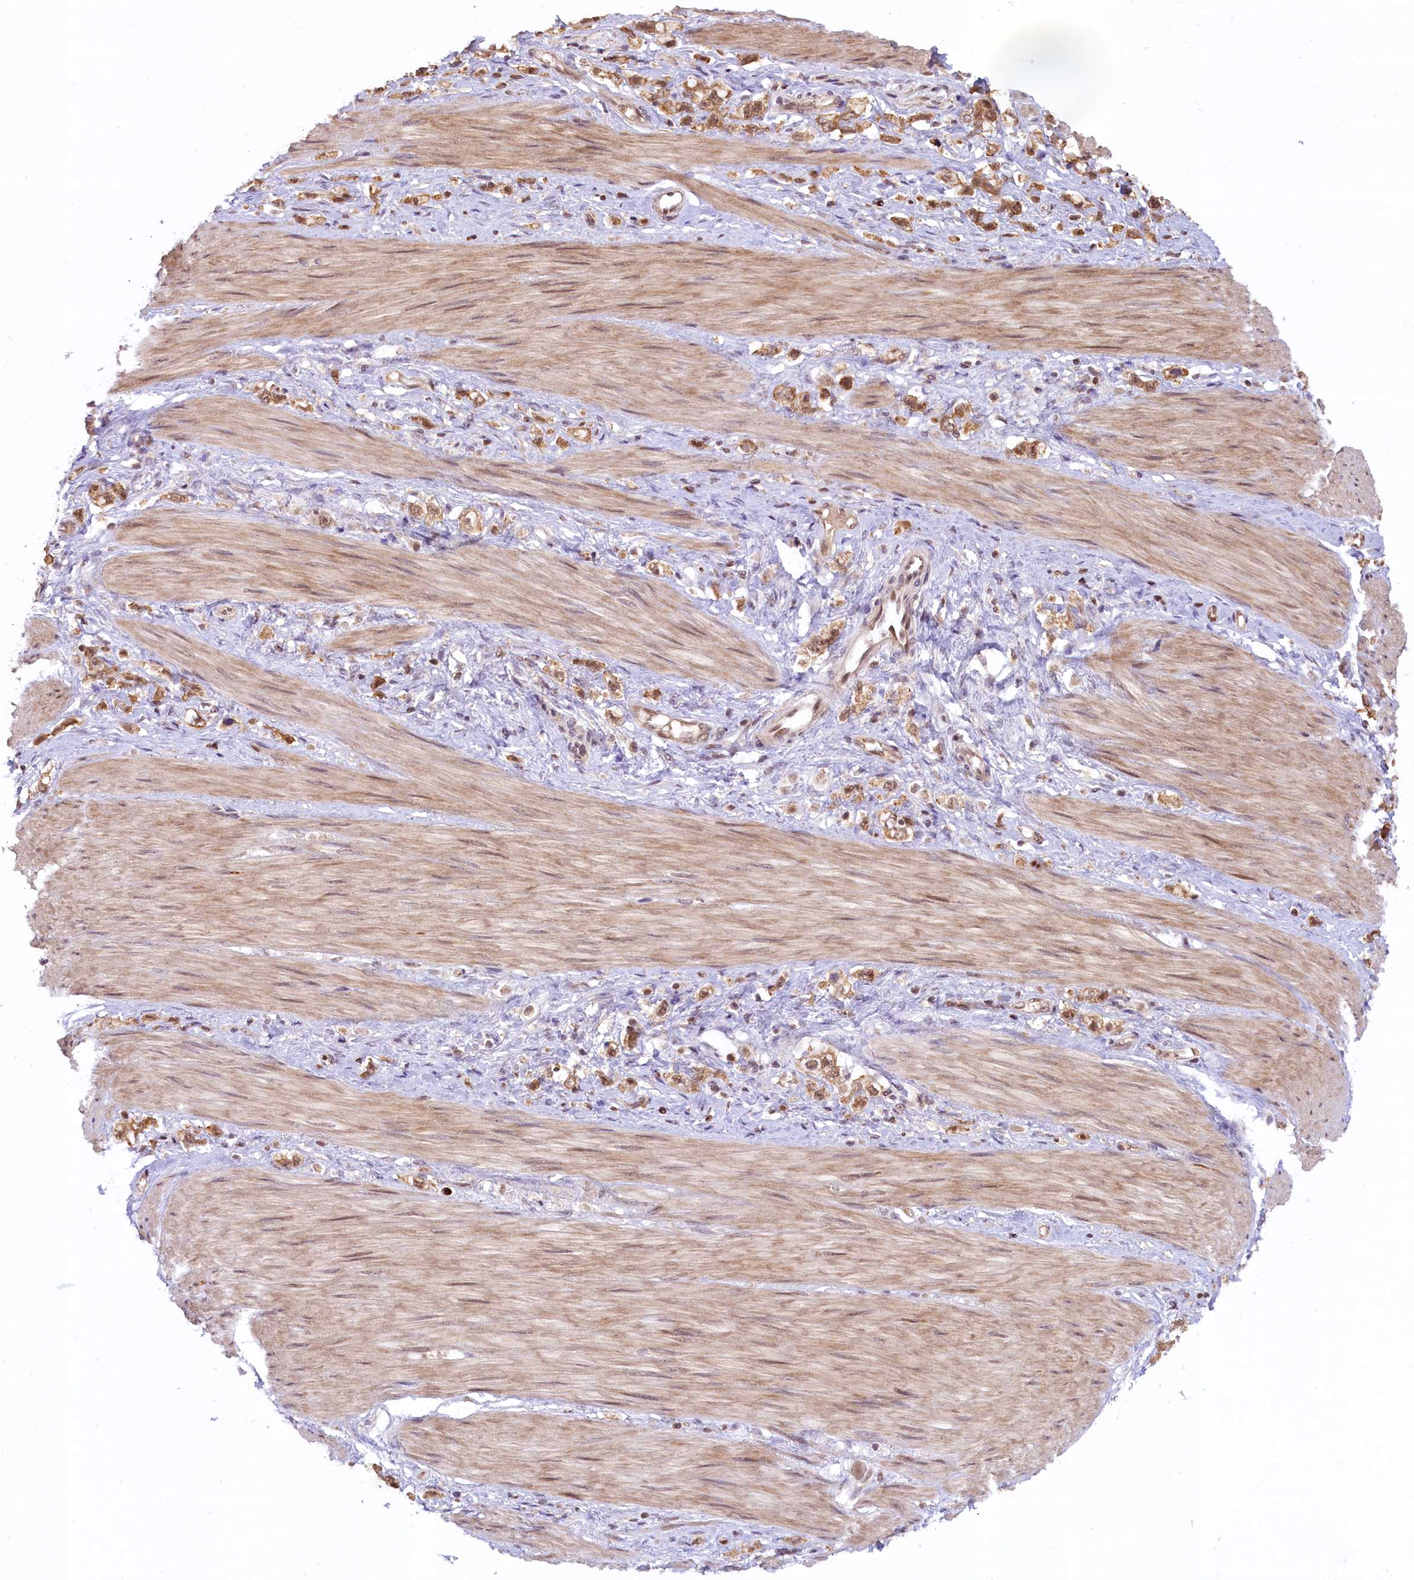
{"staining": {"intensity": "moderate", "quantity": ">75%", "location": "cytoplasmic/membranous,nuclear"}, "tissue": "stomach cancer", "cell_type": "Tumor cells", "image_type": "cancer", "snomed": [{"axis": "morphology", "description": "Adenocarcinoma, NOS"}, {"axis": "topography", "description": "Stomach"}], "caption": "This is an image of IHC staining of adenocarcinoma (stomach), which shows moderate positivity in the cytoplasmic/membranous and nuclear of tumor cells.", "gene": "CARD8", "patient": {"sex": "female", "age": 65}}